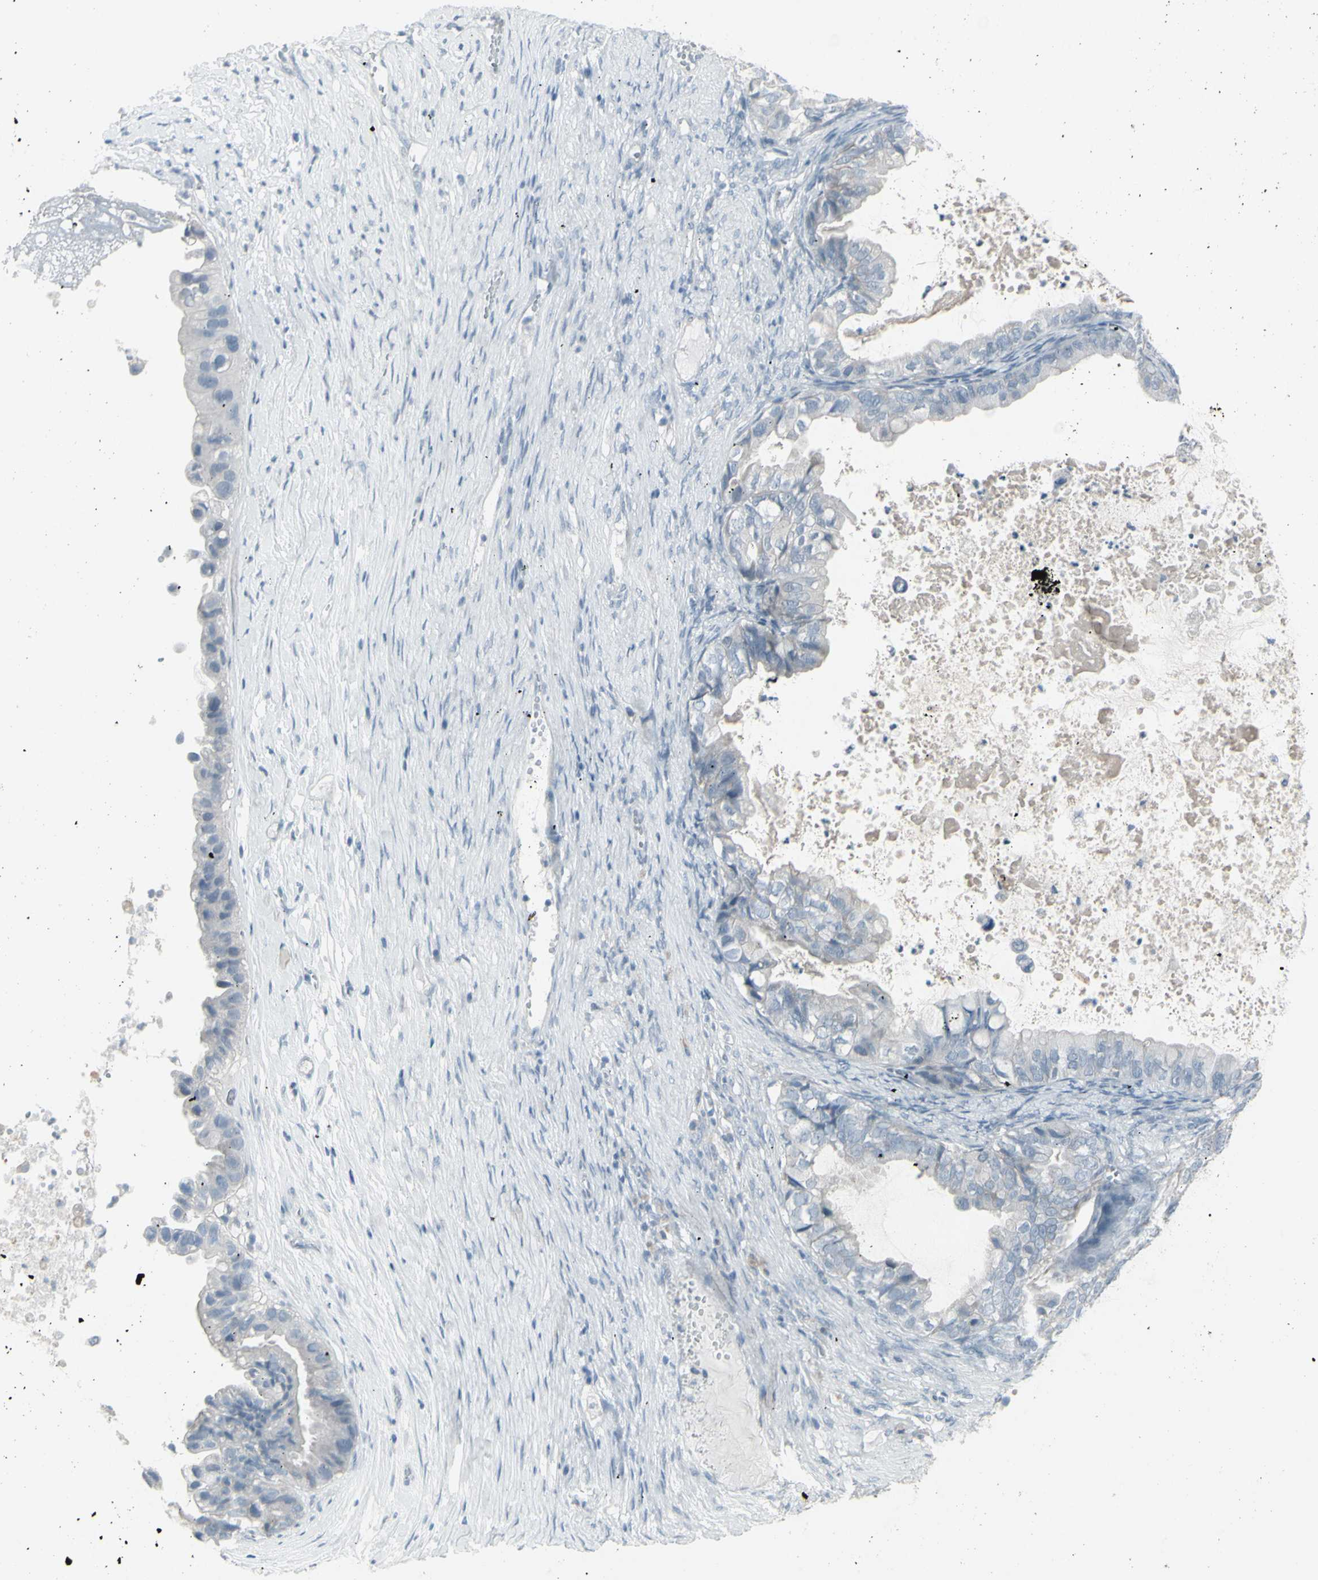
{"staining": {"intensity": "negative", "quantity": "none", "location": "none"}, "tissue": "ovarian cancer", "cell_type": "Tumor cells", "image_type": "cancer", "snomed": [{"axis": "morphology", "description": "Cystadenocarcinoma, mucinous, NOS"}, {"axis": "topography", "description": "Ovary"}], "caption": "Tumor cells are negative for protein expression in human ovarian mucinous cystadenocarcinoma.", "gene": "RAB3A", "patient": {"sex": "female", "age": 80}}